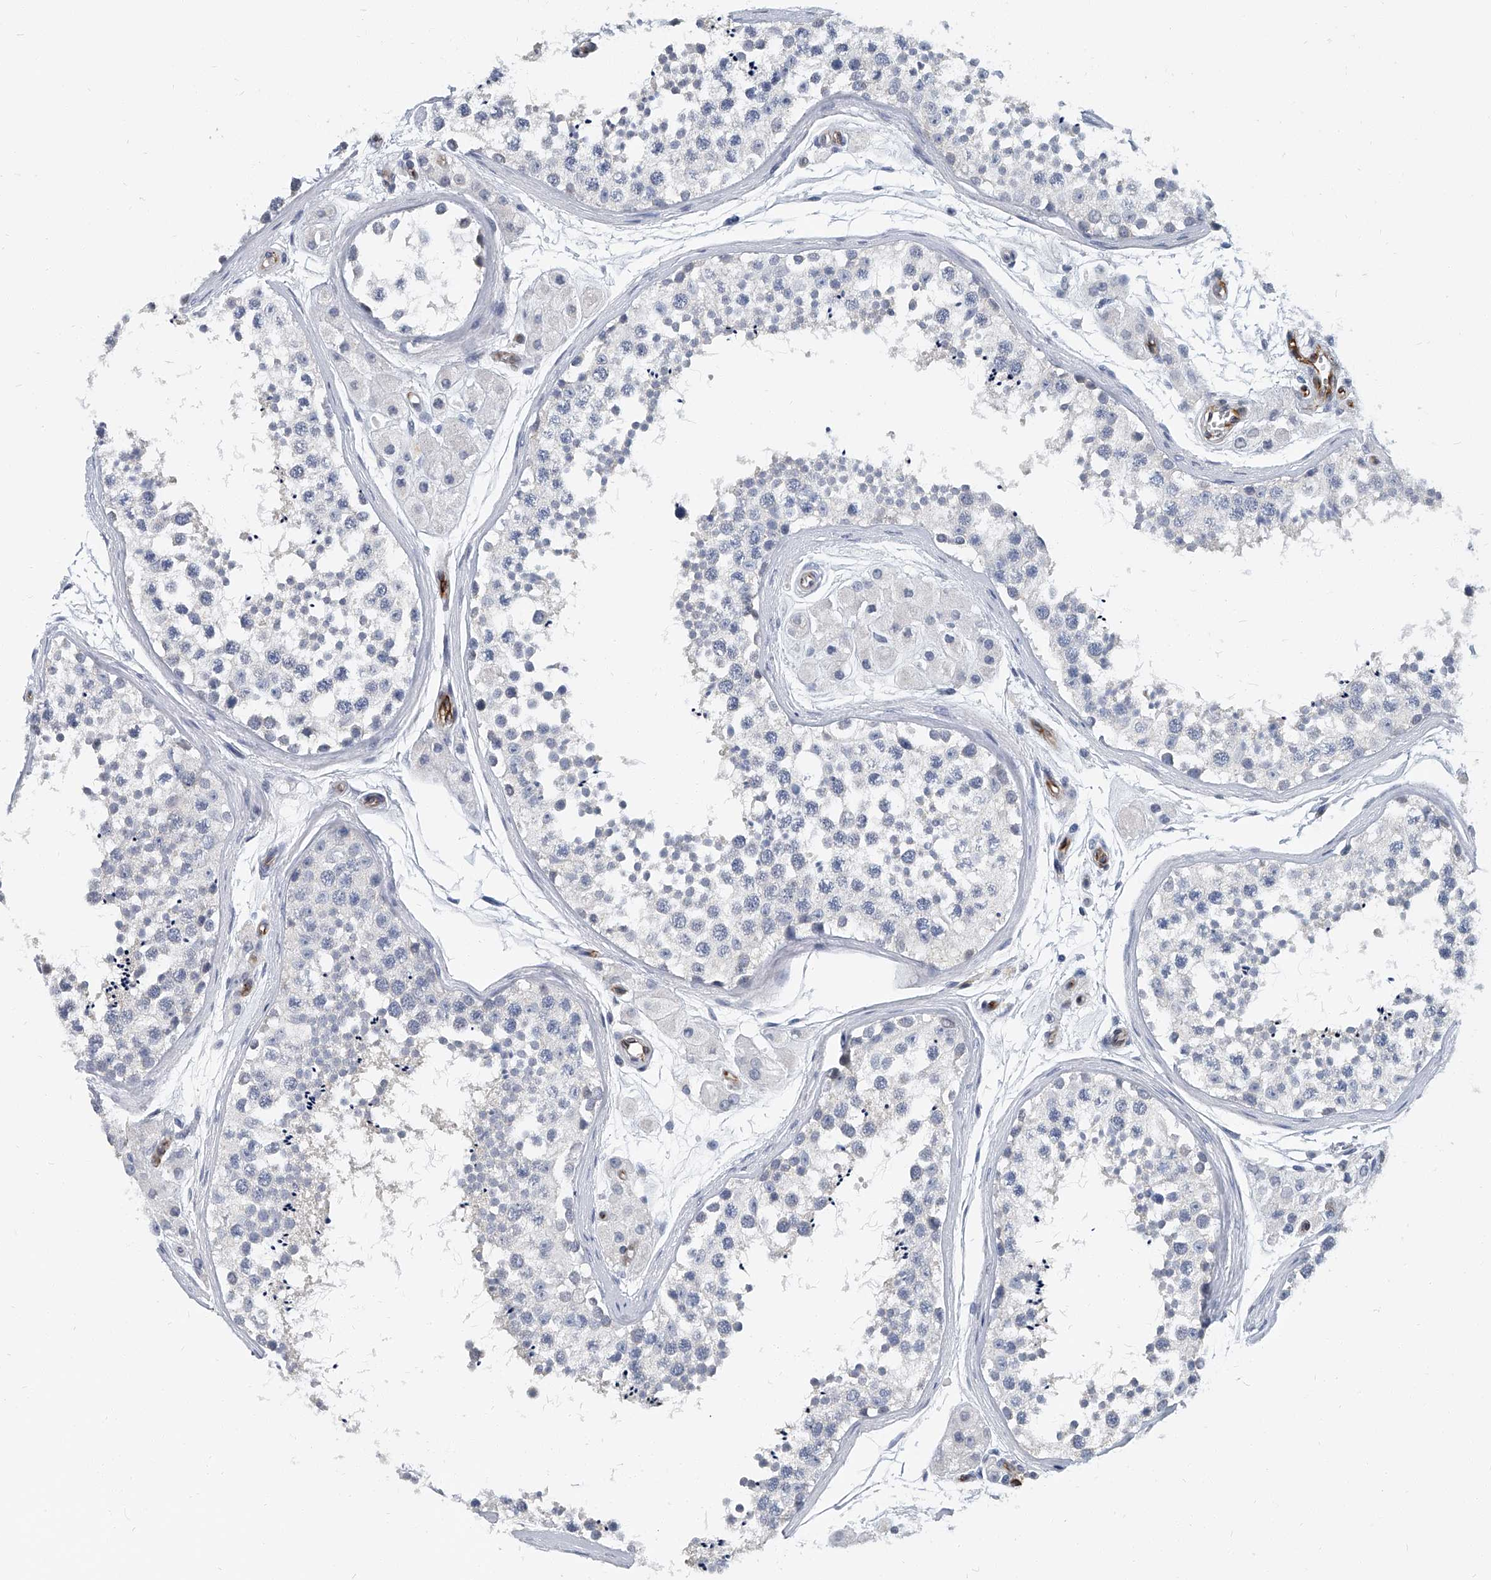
{"staining": {"intensity": "negative", "quantity": "none", "location": "none"}, "tissue": "testis", "cell_type": "Cells in seminiferous ducts", "image_type": "normal", "snomed": [{"axis": "morphology", "description": "Normal tissue, NOS"}, {"axis": "topography", "description": "Testis"}], "caption": "The photomicrograph demonstrates no staining of cells in seminiferous ducts in benign testis. (DAB (3,3'-diaminobenzidine) immunohistochemistry visualized using brightfield microscopy, high magnification).", "gene": "KIRREL1", "patient": {"sex": "male", "age": 56}}